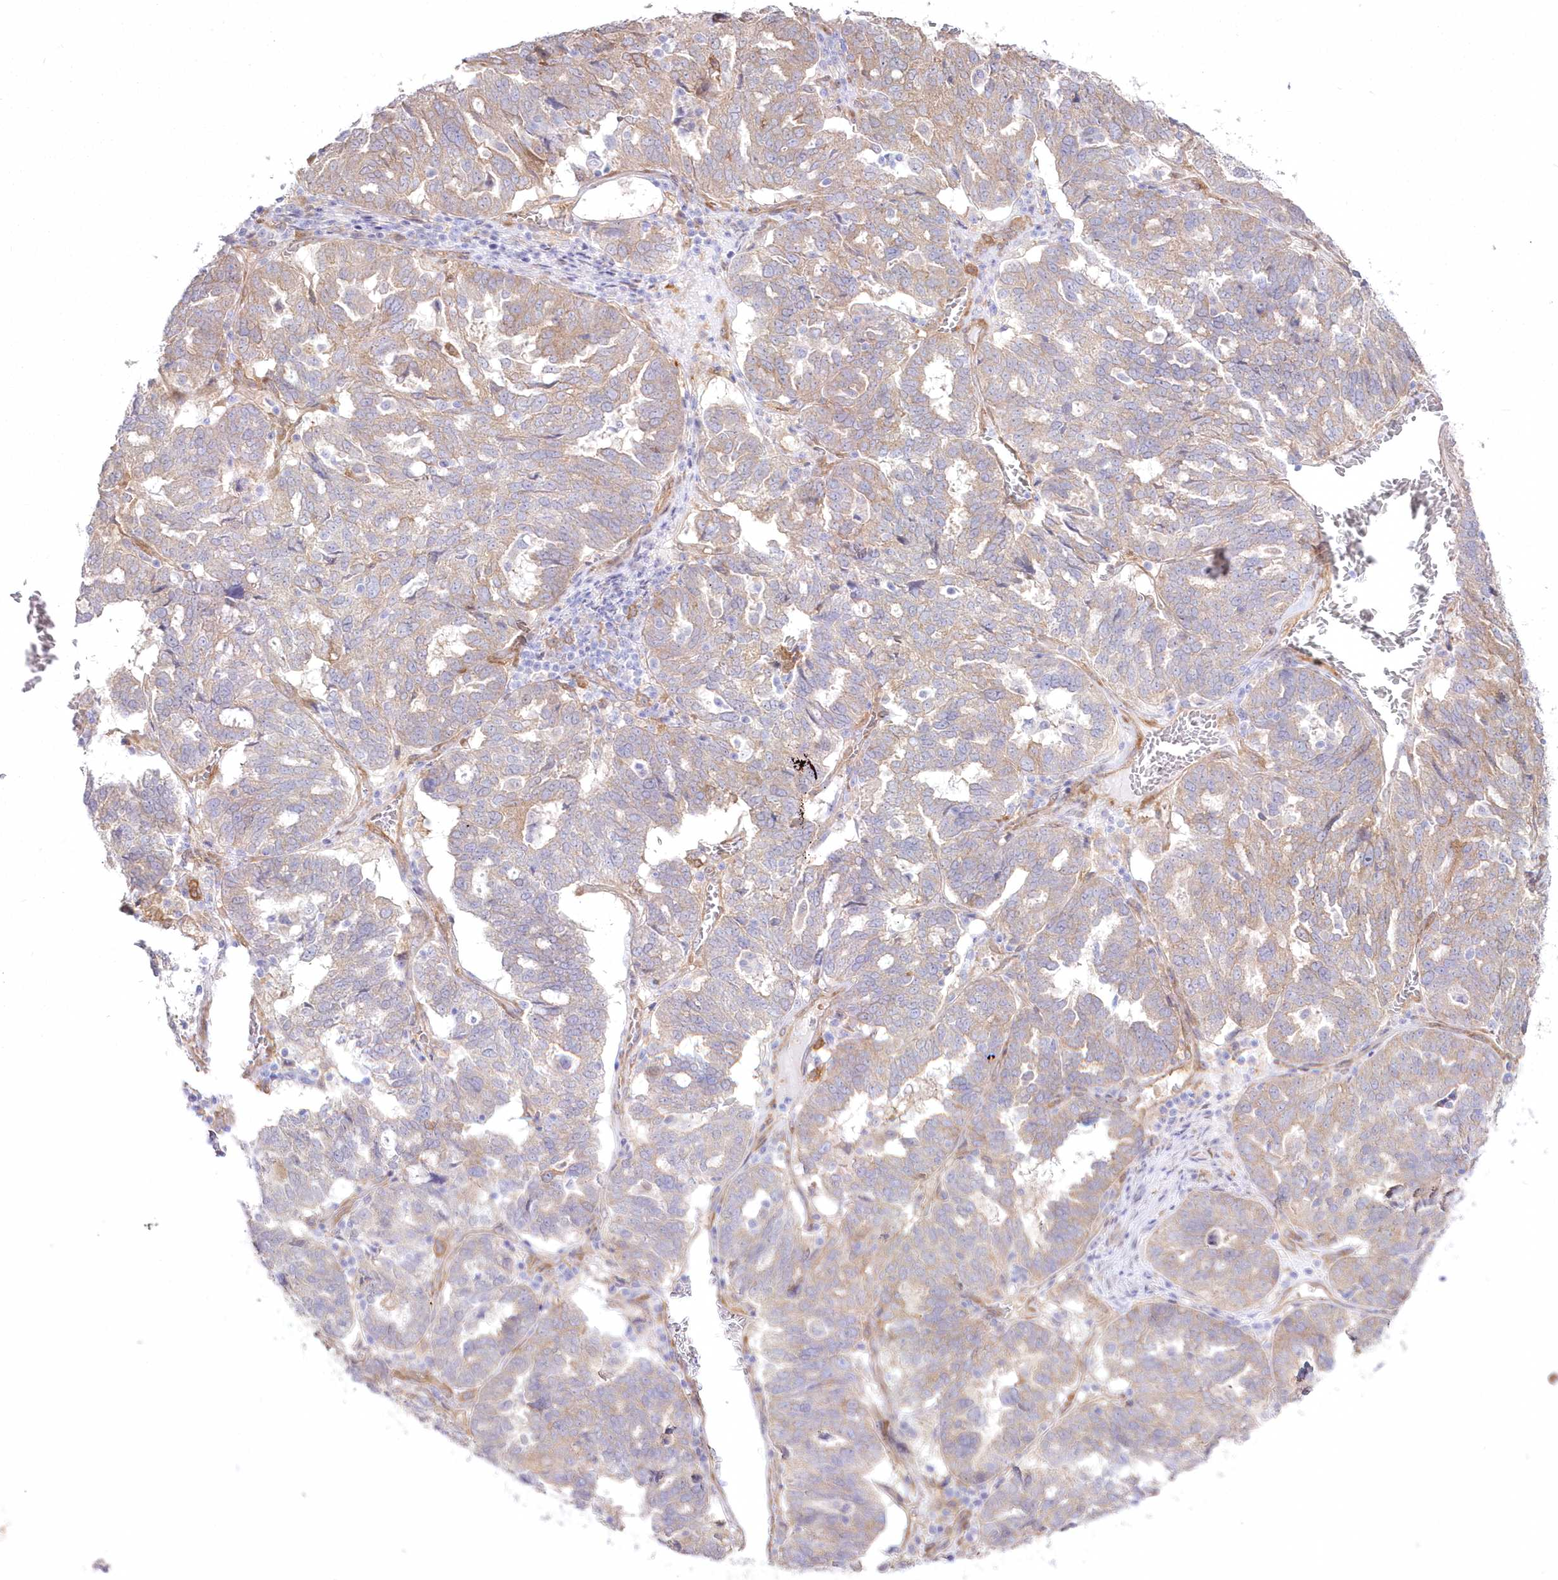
{"staining": {"intensity": "weak", "quantity": "25%-75%", "location": "cytoplasmic/membranous"}, "tissue": "ovarian cancer", "cell_type": "Tumor cells", "image_type": "cancer", "snomed": [{"axis": "morphology", "description": "Cystadenocarcinoma, serous, NOS"}, {"axis": "topography", "description": "Ovary"}], "caption": "There is low levels of weak cytoplasmic/membranous expression in tumor cells of ovarian cancer, as demonstrated by immunohistochemical staining (brown color).", "gene": "SH3PXD2B", "patient": {"sex": "female", "age": 59}}